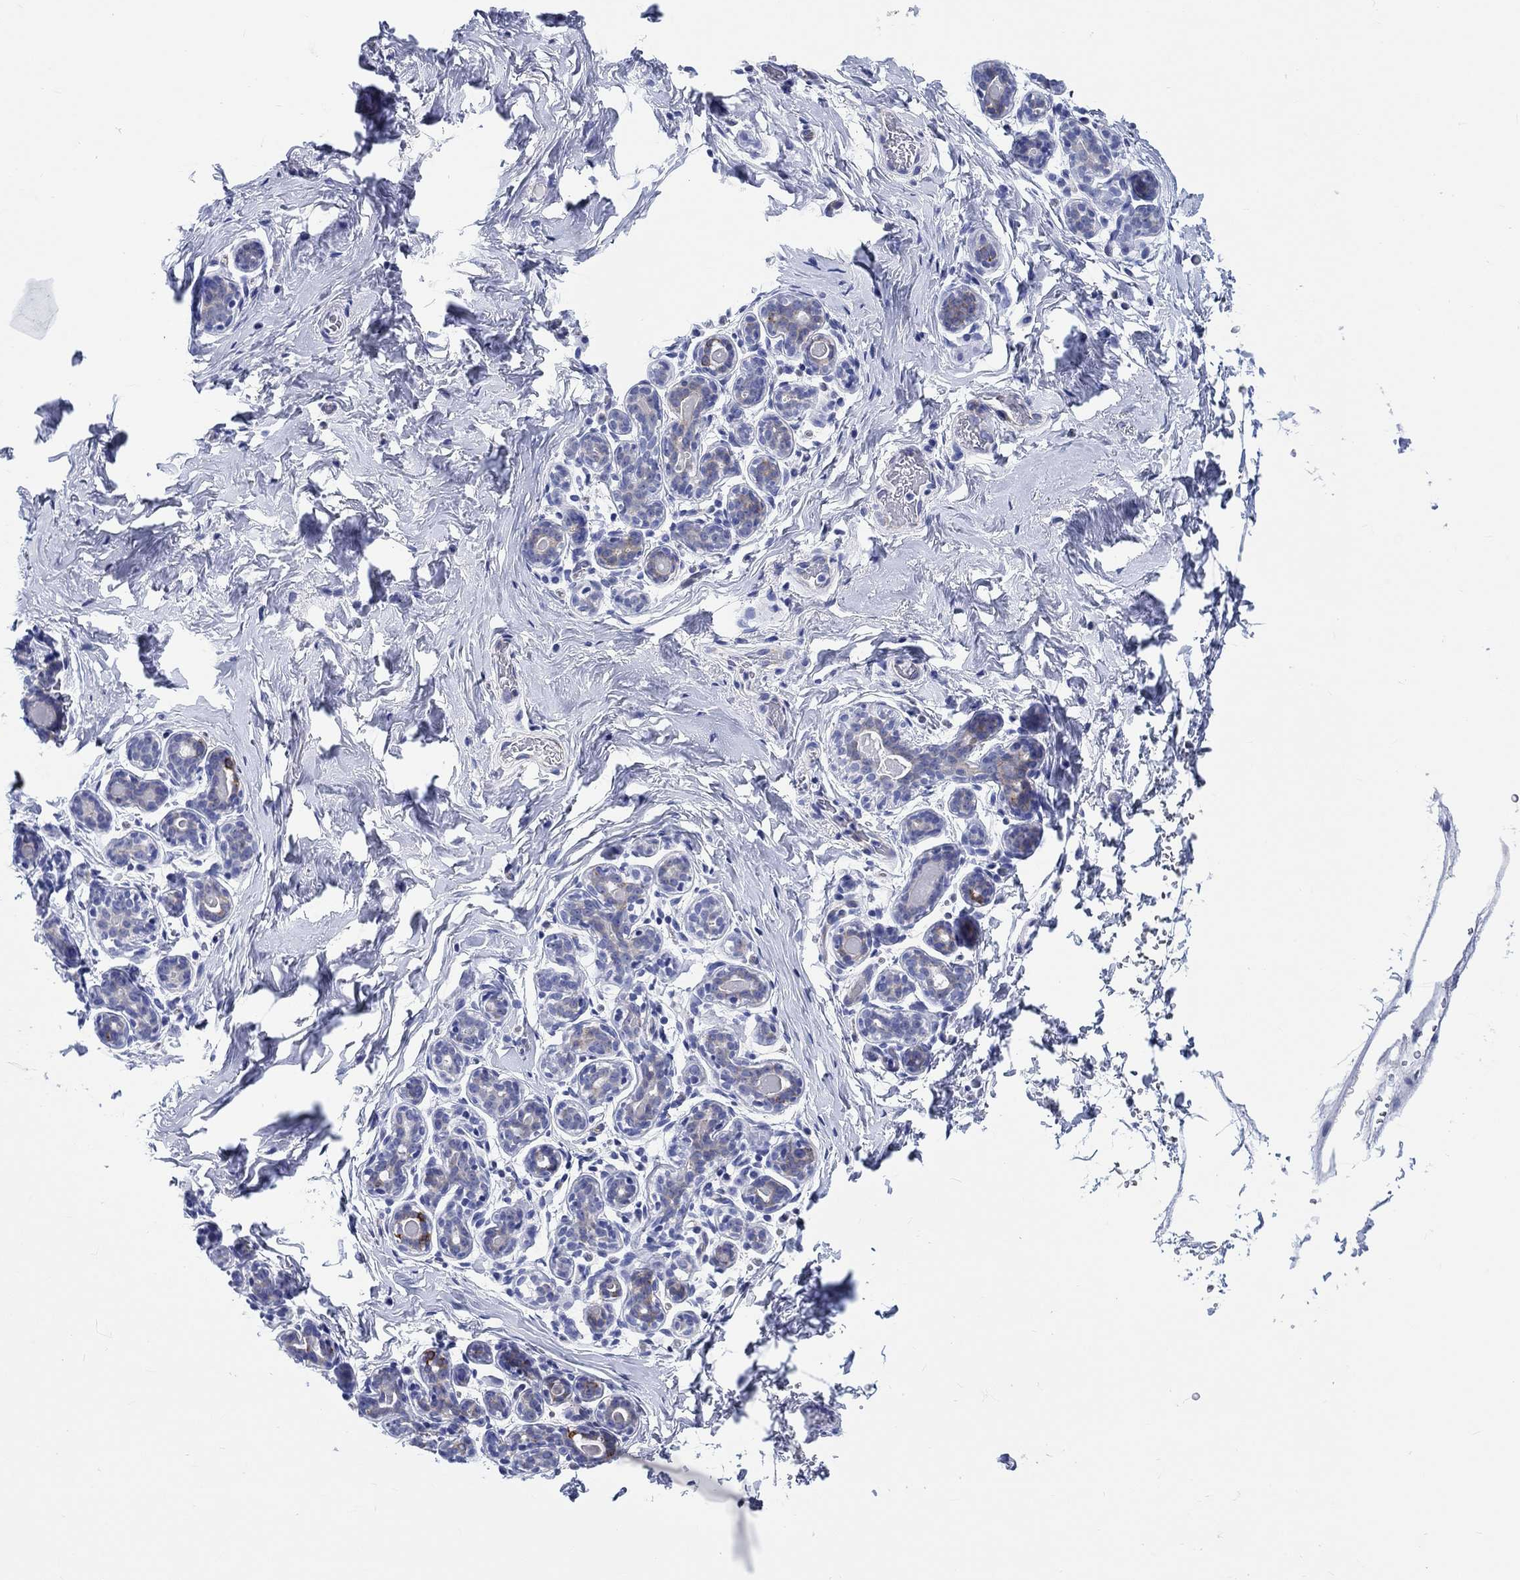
{"staining": {"intensity": "negative", "quantity": "none", "location": "none"}, "tissue": "breast", "cell_type": "Adipocytes", "image_type": "normal", "snomed": [{"axis": "morphology", "description": "Normal tissue, NOS"}, {"axis": "topography", "description": "Skin"}, {"axis": "topography", "description": "Breast"}], "caption": "Protein analysis of benign breast shows no significant staining in adipocytes. The staining was performed using DAB to visualize the protein expression in brown, while the nuclei were stained in blue with hematoxylin (Magnification: 20x).", "gene": "RD3L", "patient": {"sex": "female", "age": 43}}